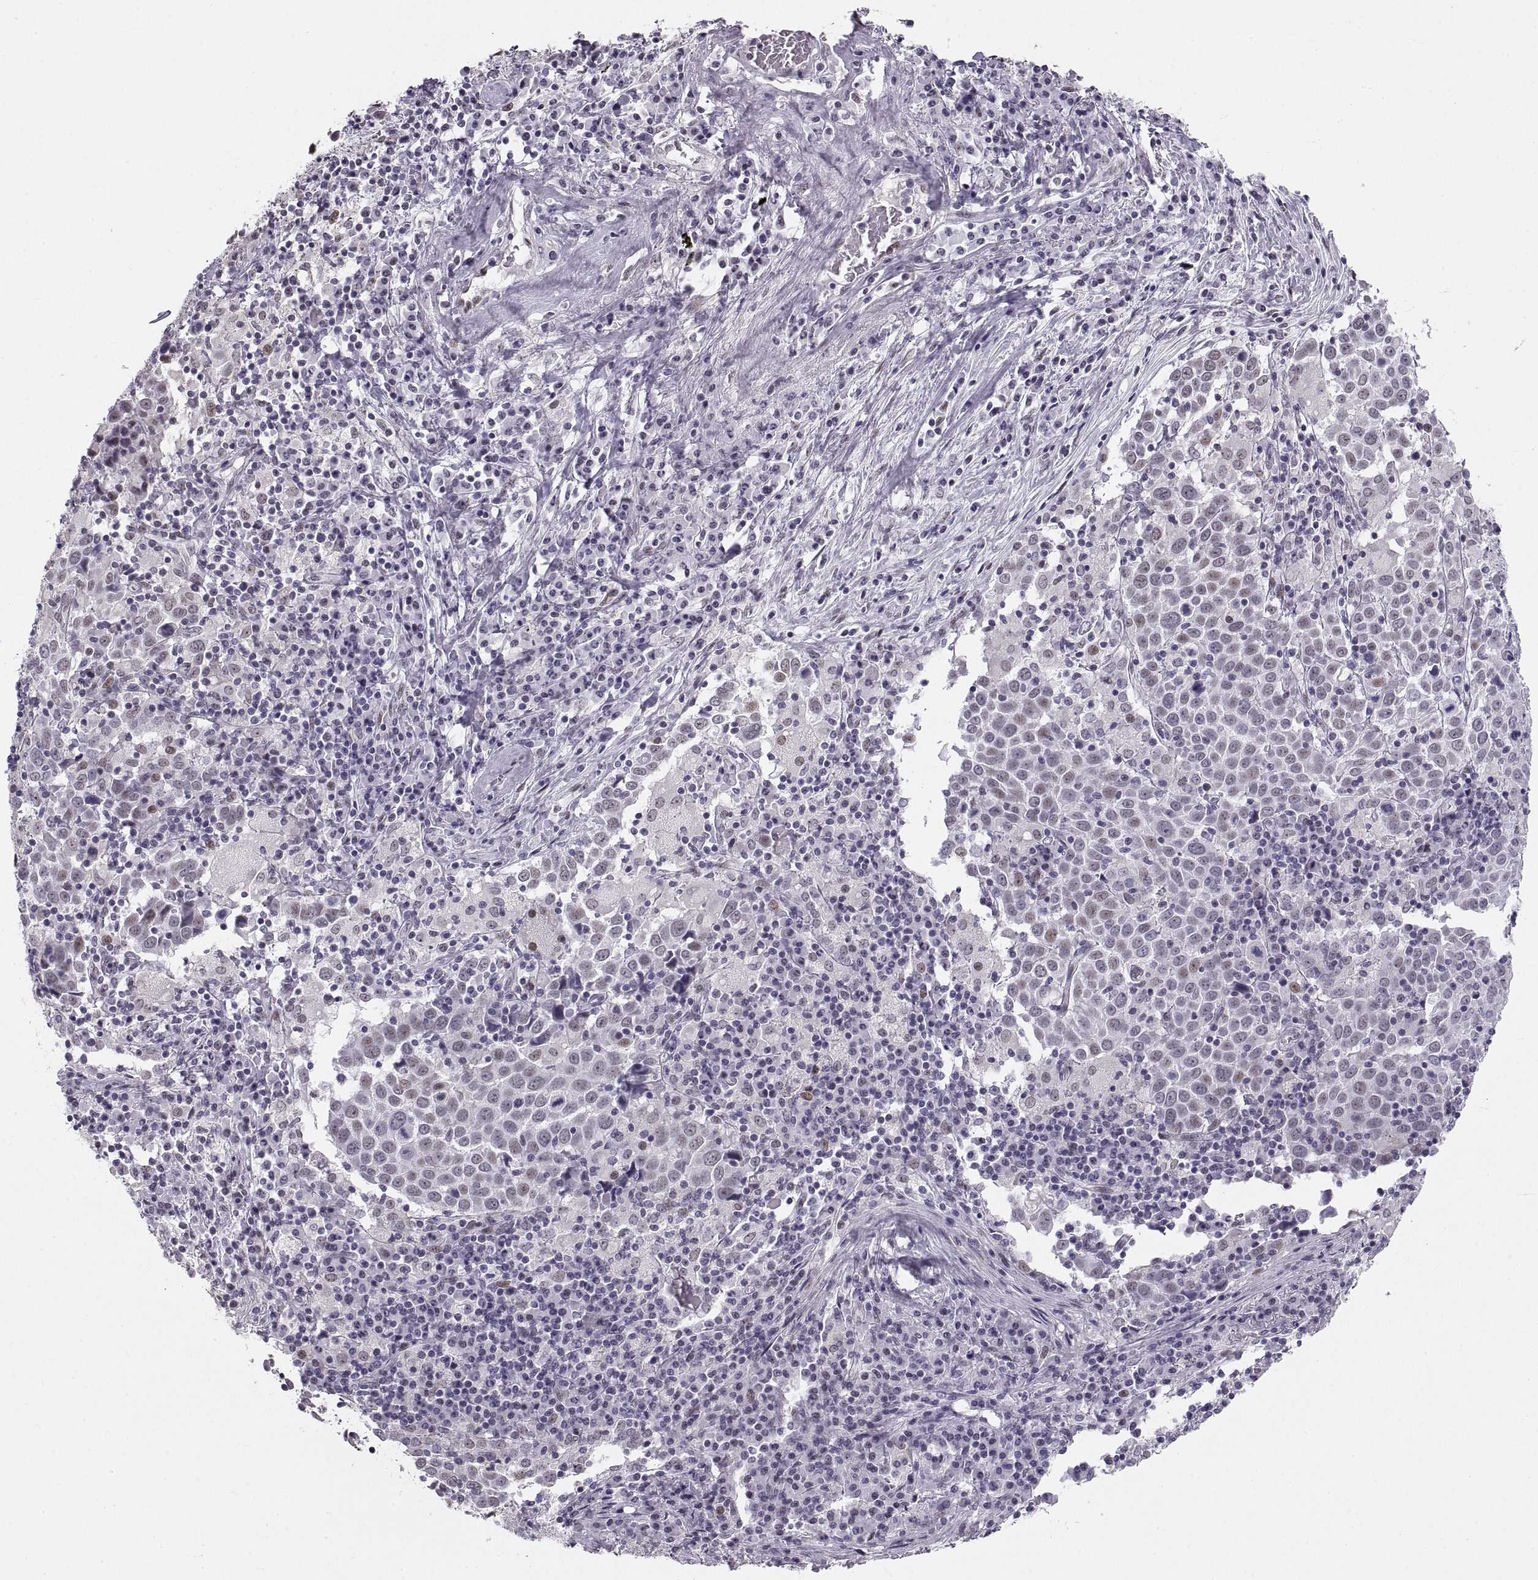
{"staining": {"intensity": "negative", "quantity": "none", "location": "none"}, "tissue": "lung cancer", "cell_type": "Tumor cells", "image_type": "cancer", "snomed": [{"axis": "morphology", "description": "Squamous cell carcinoma, NOS"}, {"axis": "topography", "description": "Lung"}], "caption": "Immunohistochemistry of human lung cancer (squamous cell carcinoma) exhibits no staining in tumor cells.", "gene": "NANOS3", "patient": {"sex": "male", "age": 57}}